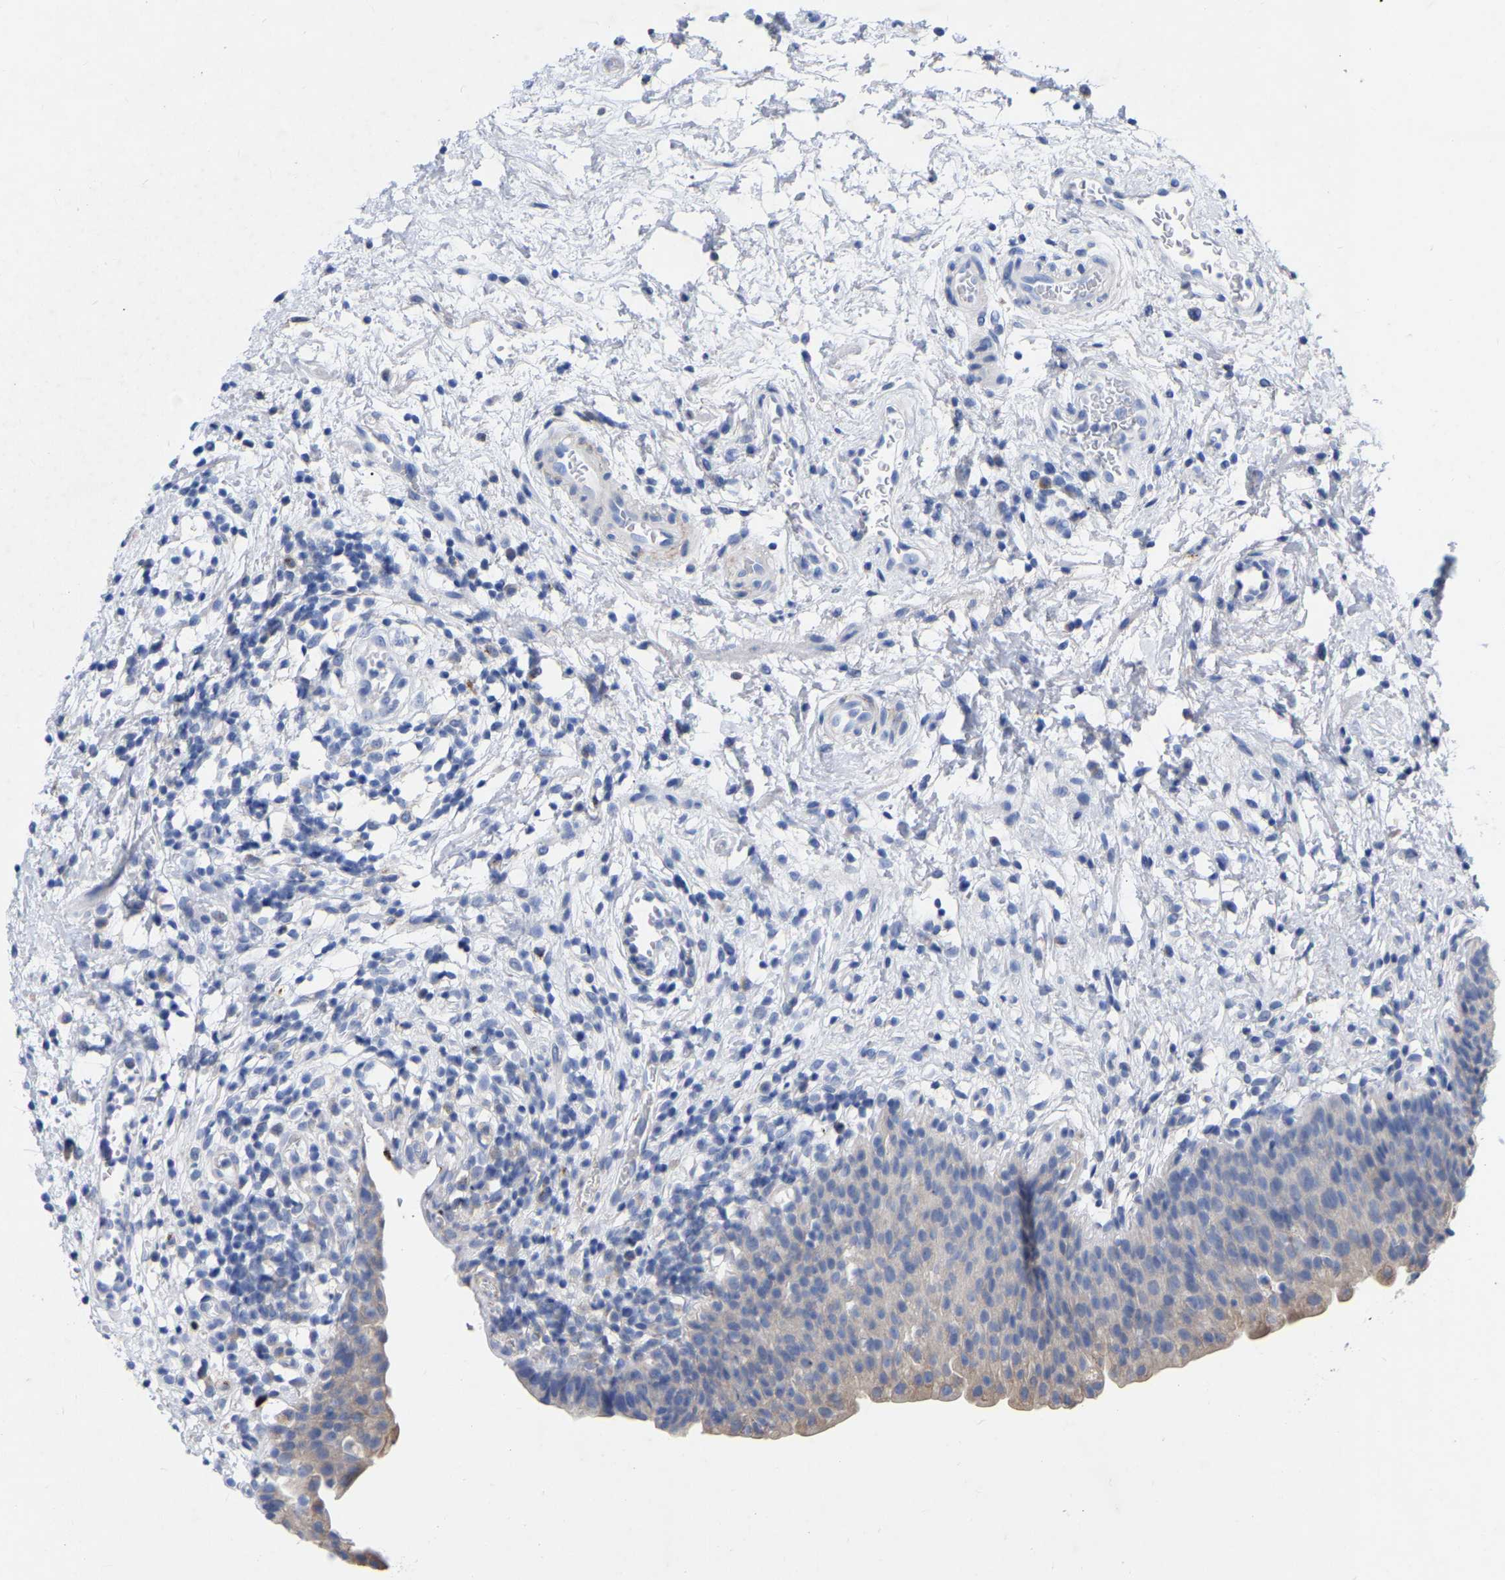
{"staining": {"intensity": "weak", "quantity": "<25%", "location": "cytoplasmic/membranous"}, "tissue": "urinary bladder", "cell_type": "Urothelial cells", "image_type": "normal", "snomed": [{"axis": "morphology", "description": "Normal tissue, NOS"}, {"axis": "topography", "description": "Urinary bladder"}], "caption": "Immunohistochemistry photomicrograph of unremarkable urinary bladder: urinary bladder stained with DAB shows no significant protein expression in urothelial cells.", "gene": "STRIP2", "patient": {"sex": "male", "age": 37}}